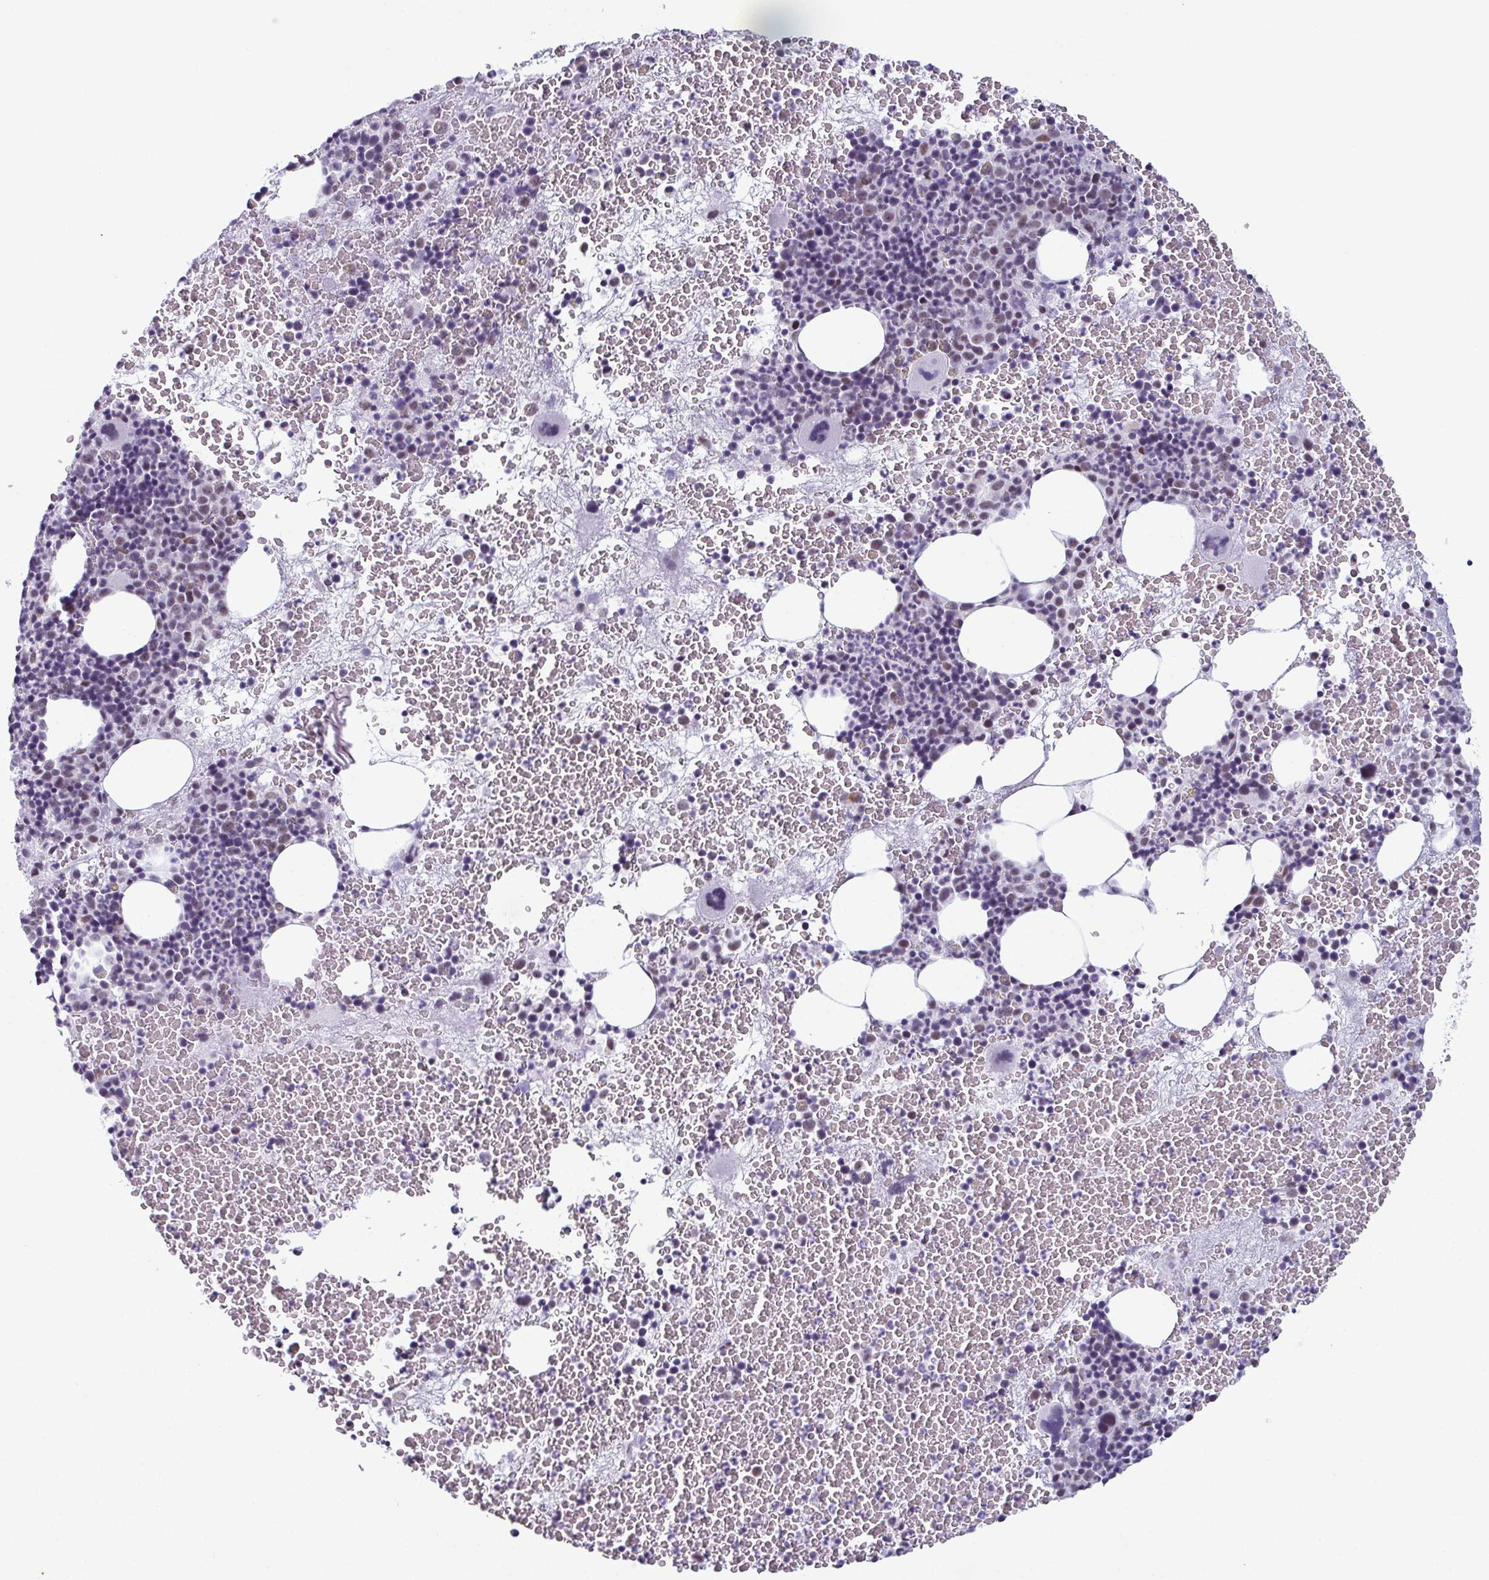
{"staining": {"intensity": "moderate", "quantity": "<25%", "location": "nuclear"}, "tissue": "bone marrow", "cell_type": "Hematopoietic cells", "image_type": "normal", "snomed": [{"axis": "morphology", "description": "Normal tissue, NOS"}, {"axis": "topography", "description": "Bone marrow"}], "caption": "Immunohistochemical staining of benign human bone marrow displays low levels of moderate nuclear staining in about <25% of hematopoietic cells. (Brightfield microscopy of DAB IHC at high magnification).", "gene": "RBM7", "patient": {"sex": "male", "age": 44}}